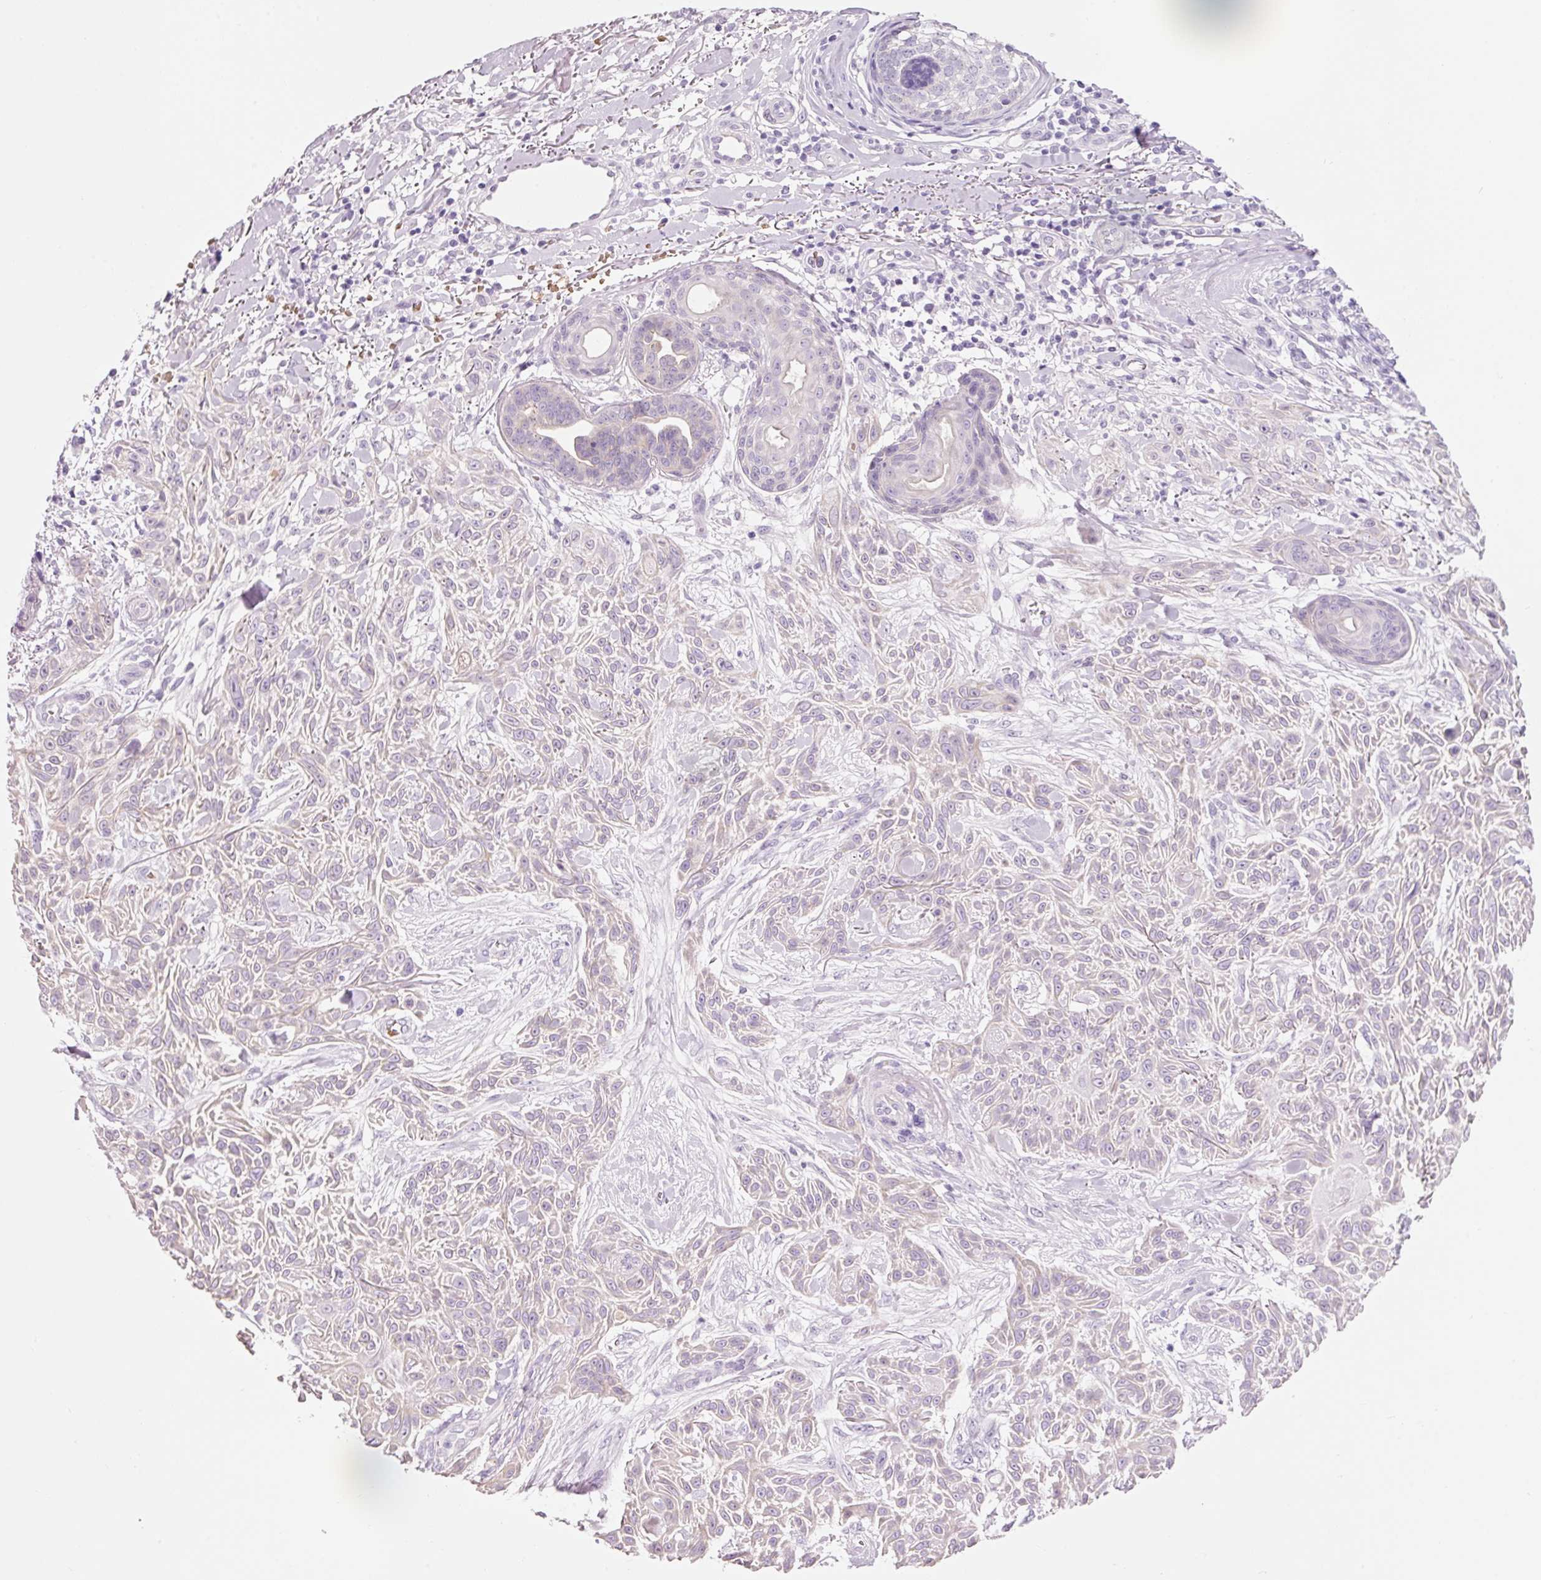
{"staining": {"intensity": "negative", "quantity": "none", "location": "none"}, "tissue": "skin cancer", "cell_type": "Tumor cells", "image_type": "cancer", "snomed": [{"axis": "morphology", "description": "Squamous cell carcinoma, NOS"}, {"axis": "topography", "description": "Skin"}], "caption": "Photomicrograph shows no protein staining in tumor cells of squamous cell carcinoma (skin) tissue. (DAB immunohistochemistry (IHC) with hematoxylin counter stain).", "gene": "DHRS11", "patient": {"sex": "male", "age": 86}}